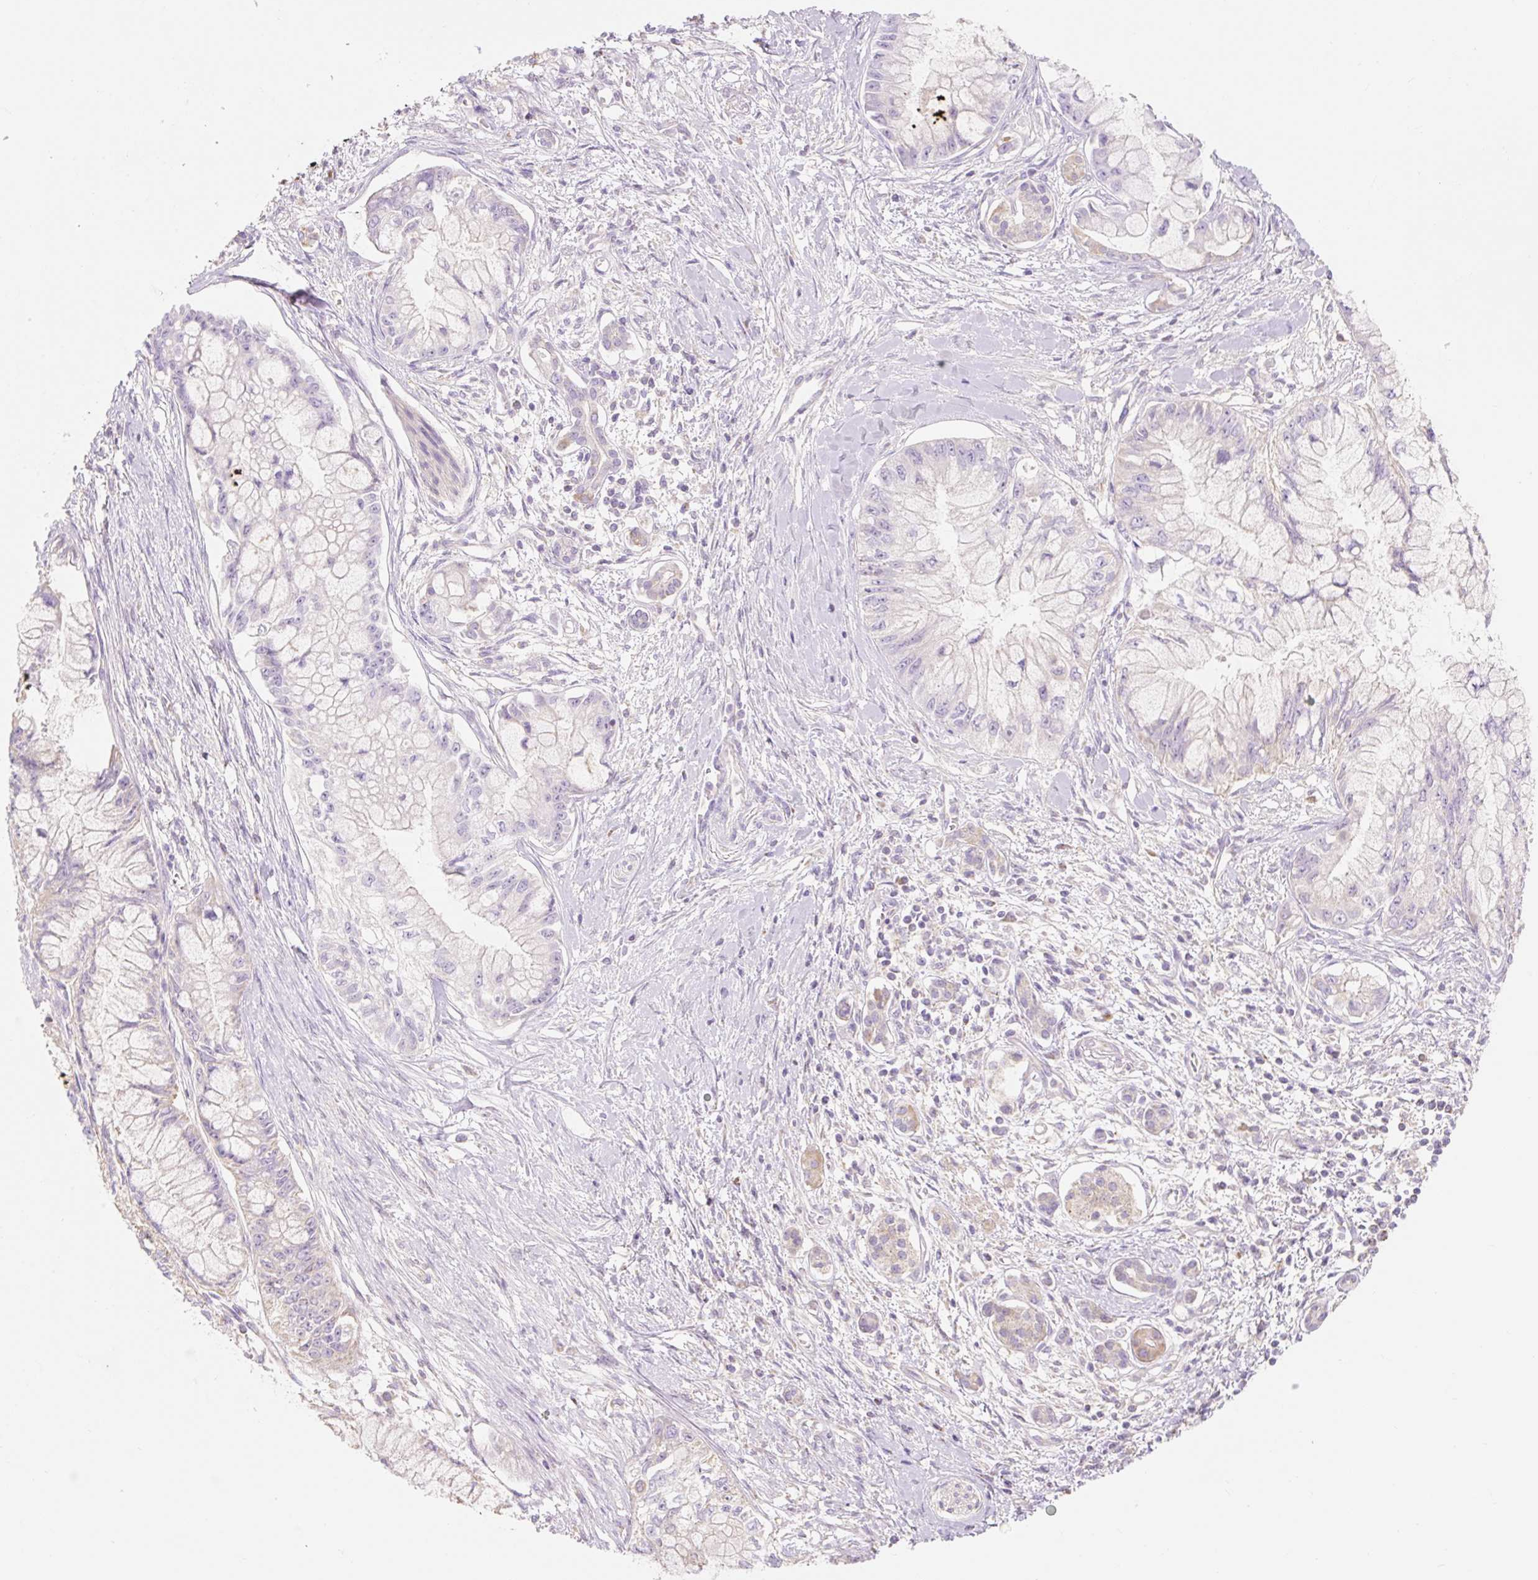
{"staining": {"intensity": "negative", "quantity": "none", "location": "none"}, "tissue": "pancreatic cancer", "cell_type": "Tumor cells", "image_type": "cancer", "snomed": [{"axis": "morphology", "description": "Adenocarcinoma, NOS"}, {"axis": "topography", "description": "Pancreas"}], "caption": "Immunohistochemistry histopathology image of pancreatic cancer stained for a protein (brown), which displays no staining in tumor cells.", "gene": "DHX35", "patient": {"sex": "male", "age": 48}}